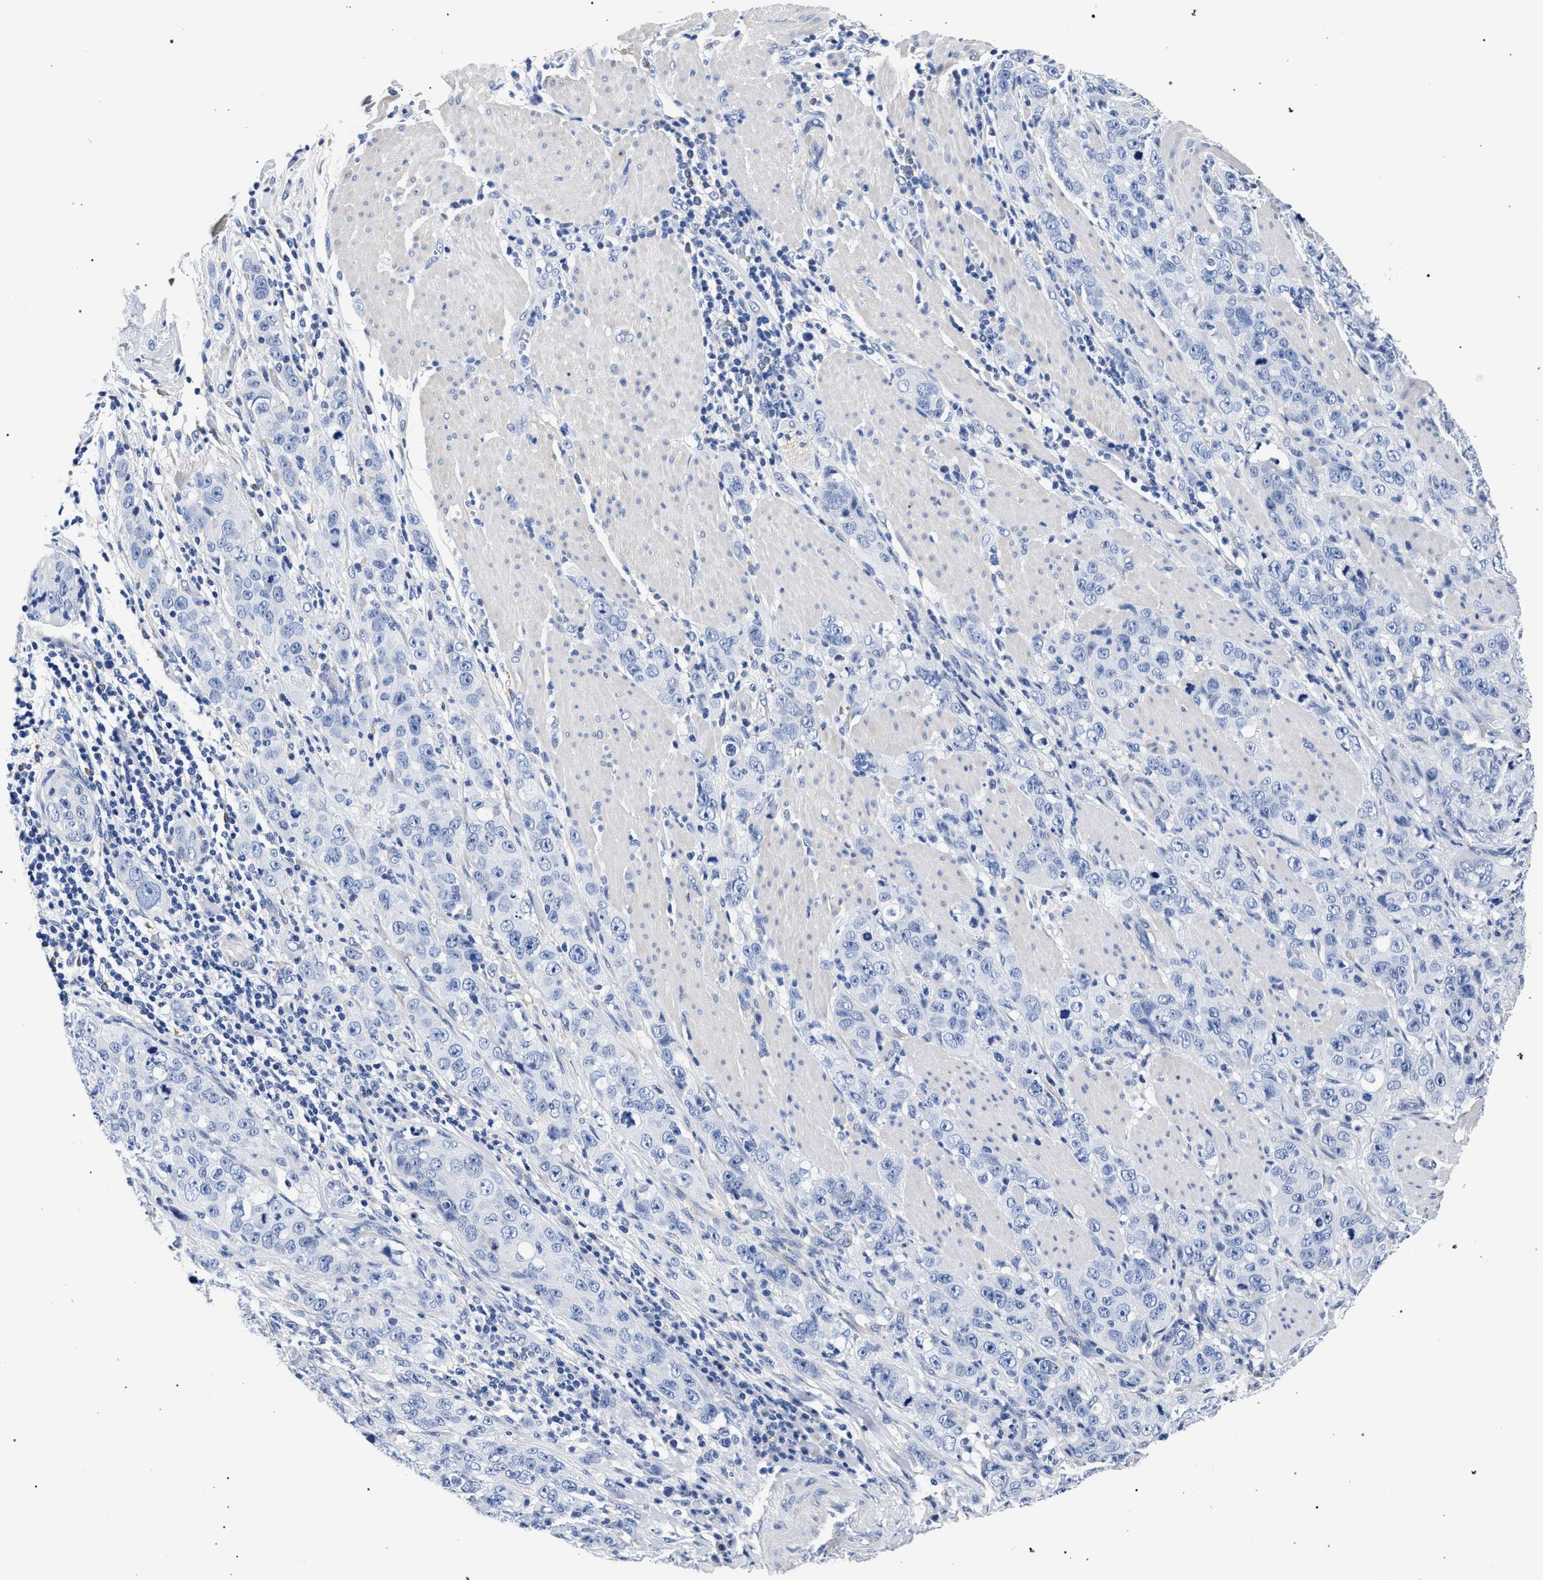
{"staining": {"intensity": "negative", "quantity": "none", "location": "none"}, "tissue": "stomach cancer", "cell_type": "Tumor cells", "image_type": "cancer", "snomed": [{"axis": "morphology", "description": "Adenocarcinoma, NOS"}, {"axis": "topography", "description": "Stomach"}], "caption": "Immunohistochemistry of human adenocarcinoma (stomach) demonstrates no positivity in tumor cells.", "gene": "AKAP4", "patient": {"sex": "male", "age": 48}}